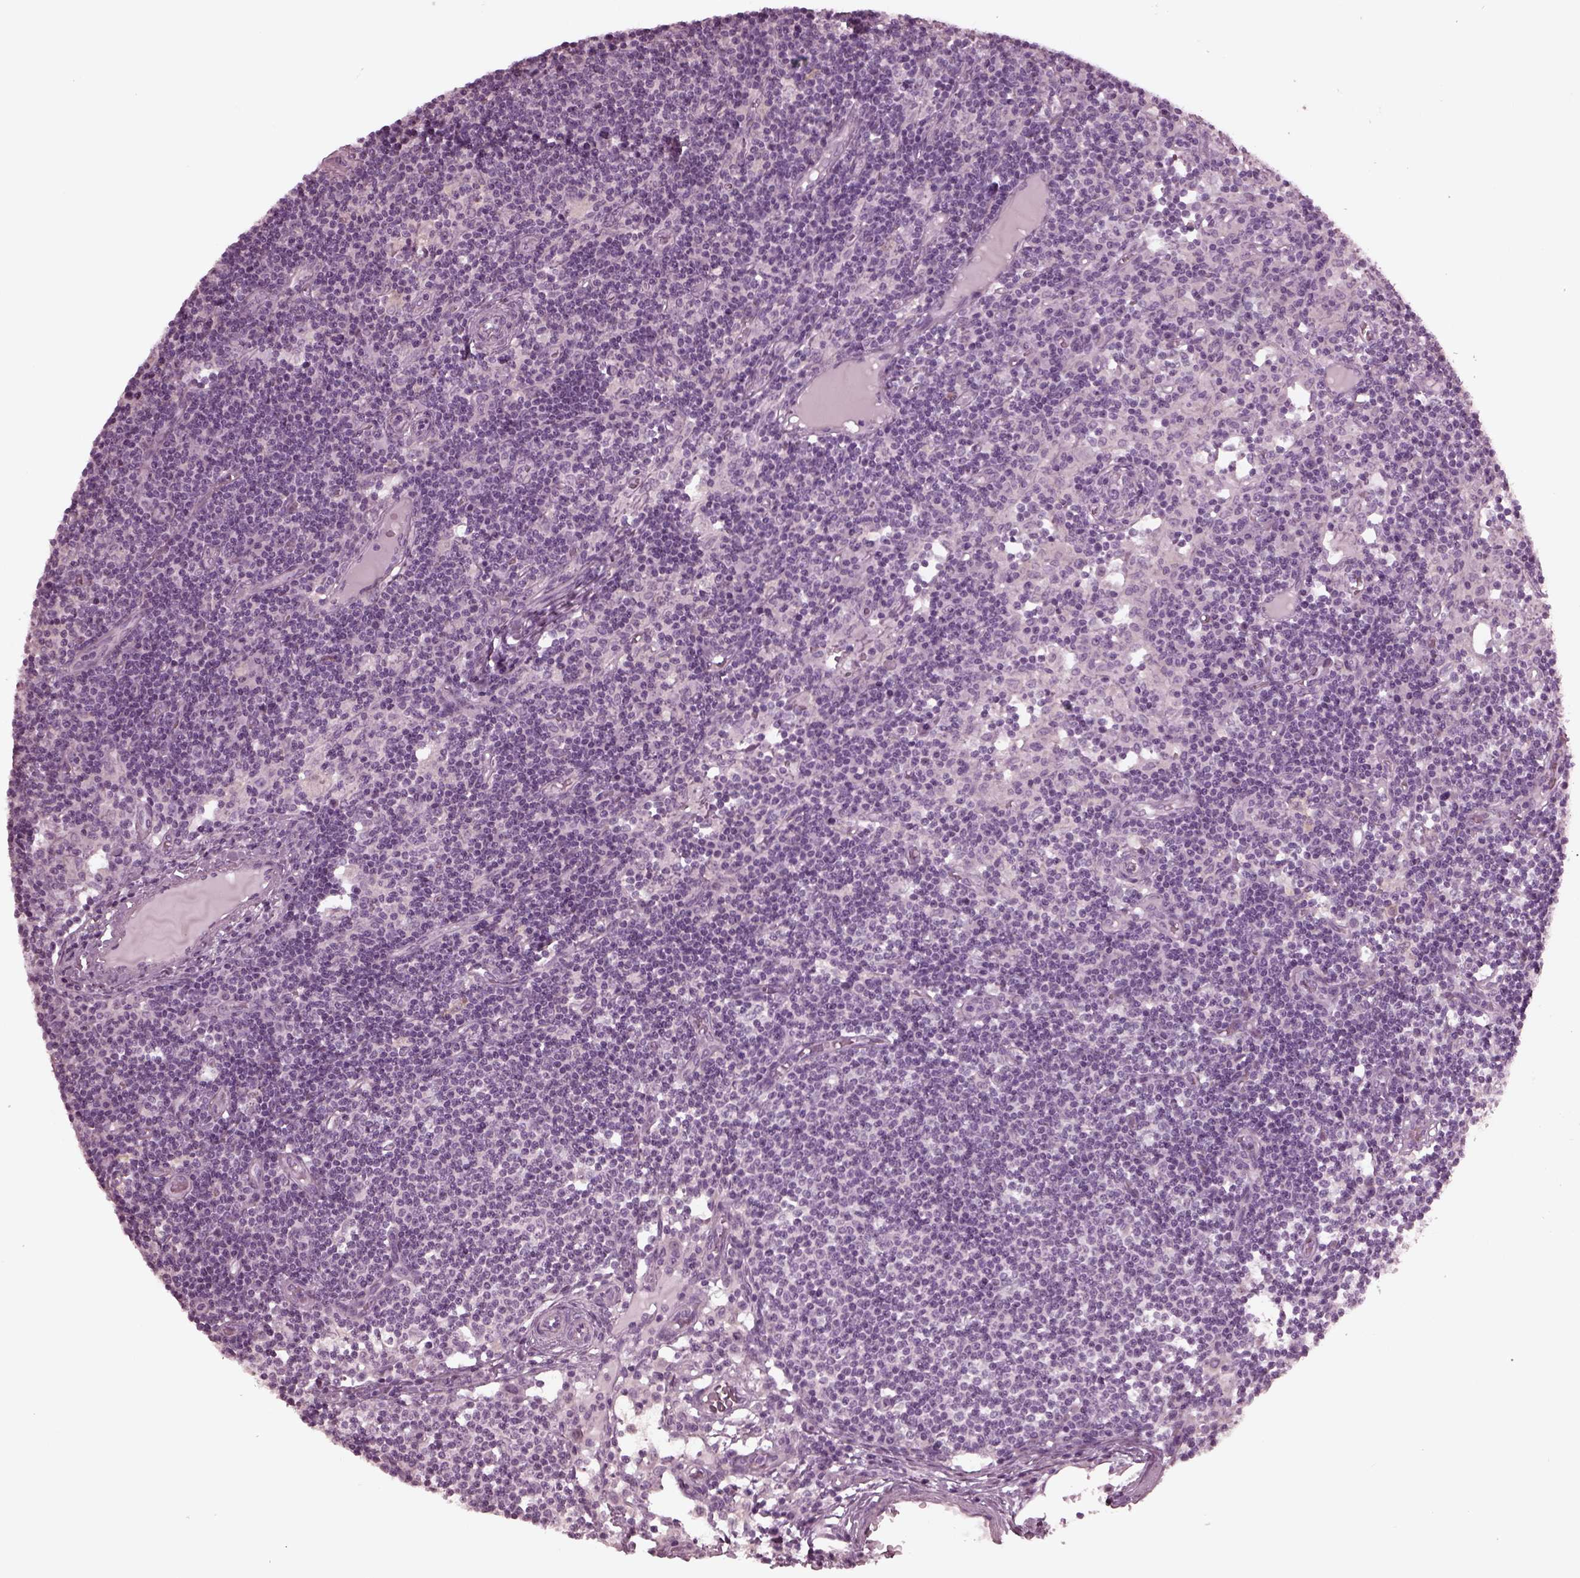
{"staining": {"intensity": "negative", "quantity": "none", "location": "none"}, "tissue": "lymph node", "cell_type": "Germinal center cells", "image_type": "normal", "snomed": [{"axis": "morphology", "description": "Normal tissue, NOS"}, {"axis": "topography", "description": "Lymph node"}], "caption": "A high-resolution image shows immunohistochemistry (IHC) staining of benign lymph node, which reveals no significant positivity in germinal center cells.", "gene": "GRM6", "patient": {"sex": "female", "age": 72}}